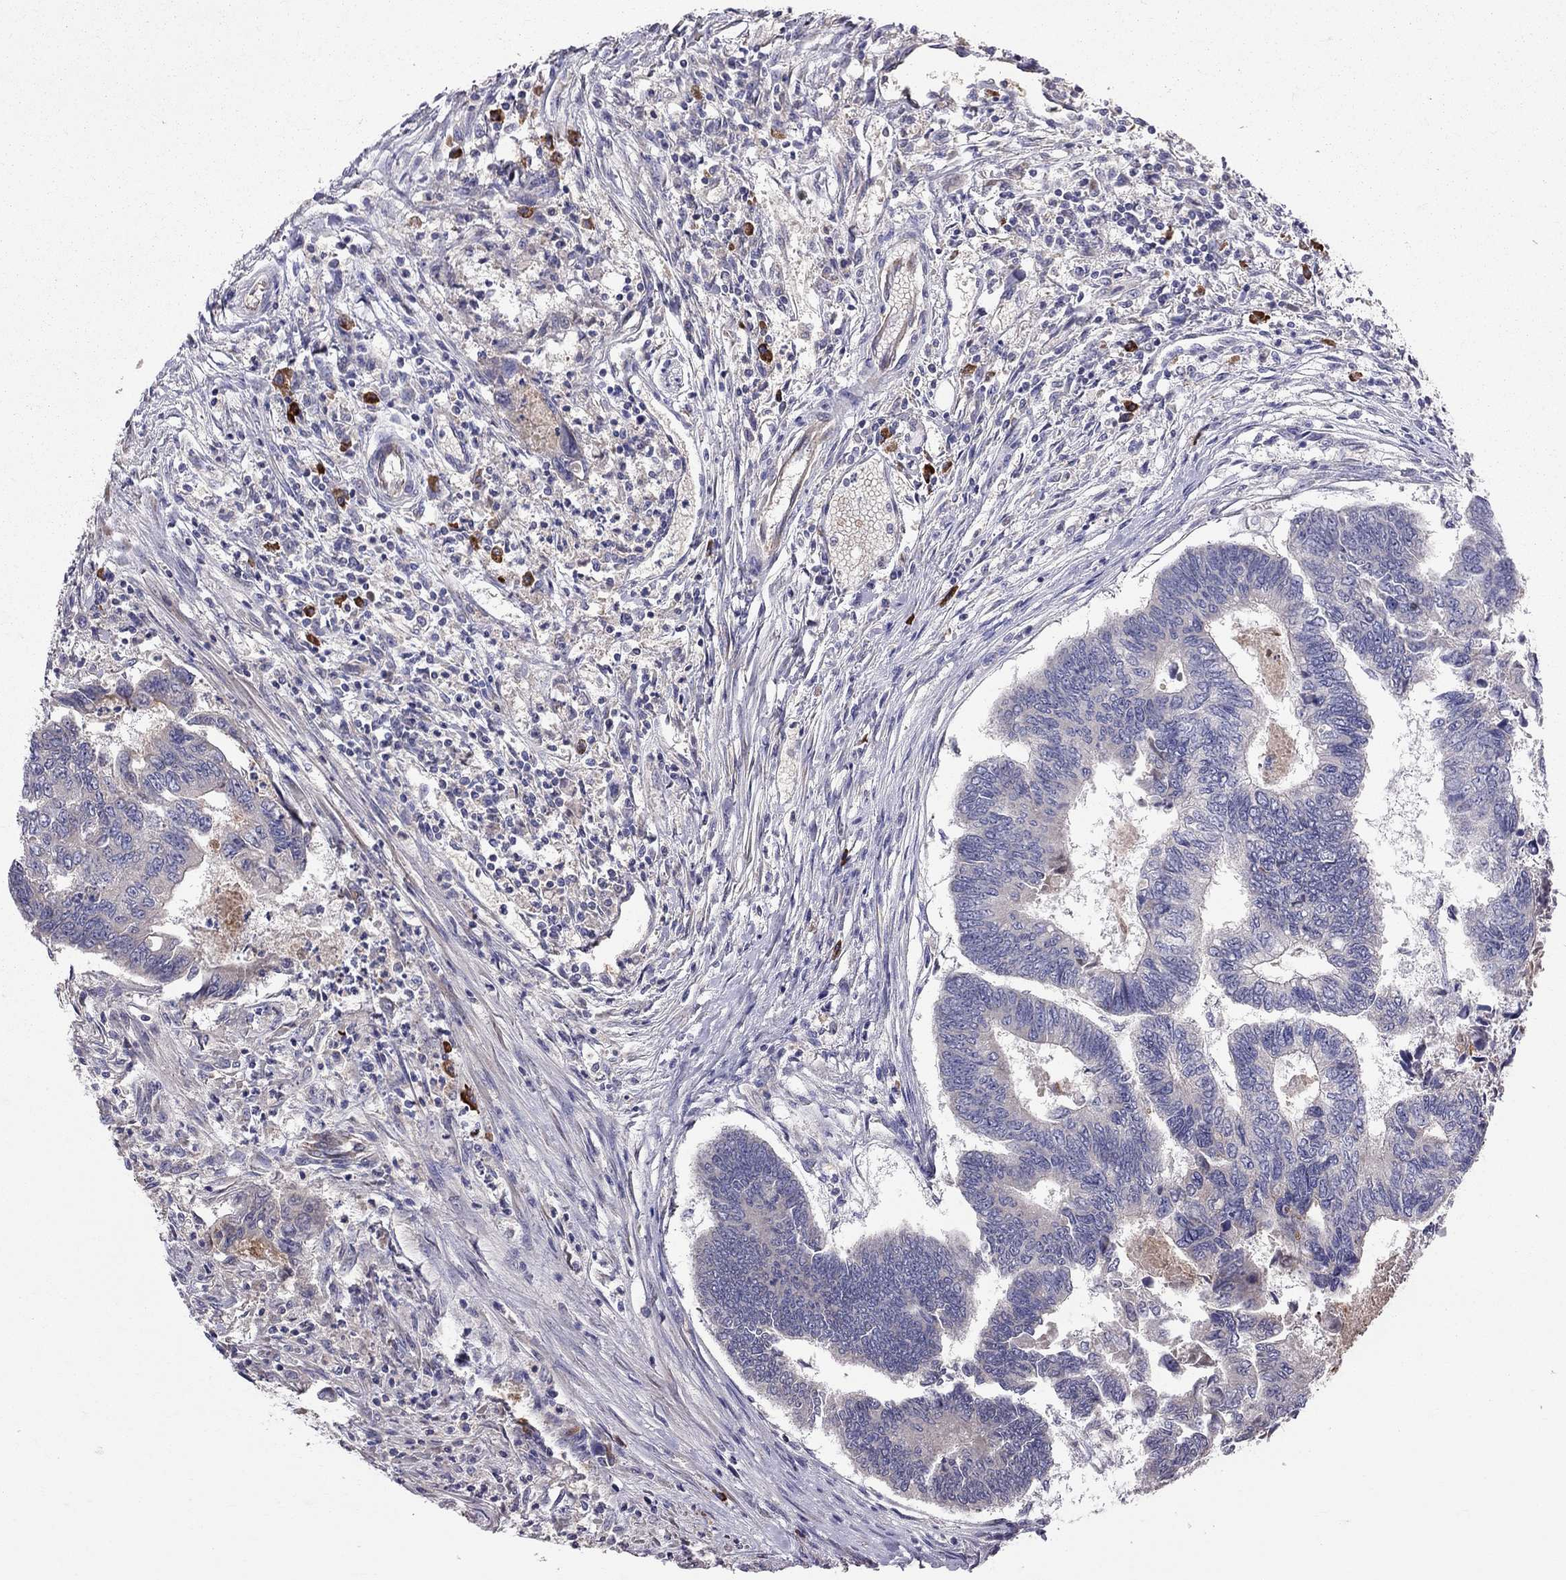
{"staining": {"intensity": "negative", "quantity": "none", "location": "none"}, "tissue": "colorectal cancer", "cell_type": "Tumor cells", "image_type": "cancer", "snomed": [{"axis": "morphology", "description": "Adenocarcinoma, NOS"}, {"axis": "topography", "description": "Colon"}], "caption": "Tumor cells are negative for brown protein staining in colorectal adenocarcinoma. The staining was performed using DAB to visualize the protein expression in brown, while the nuclei were stained in blue with hematoxylin (Magnification: 20x).", "gene": "PIK3CG", "patient": {"sex": "female", "age": 65}}